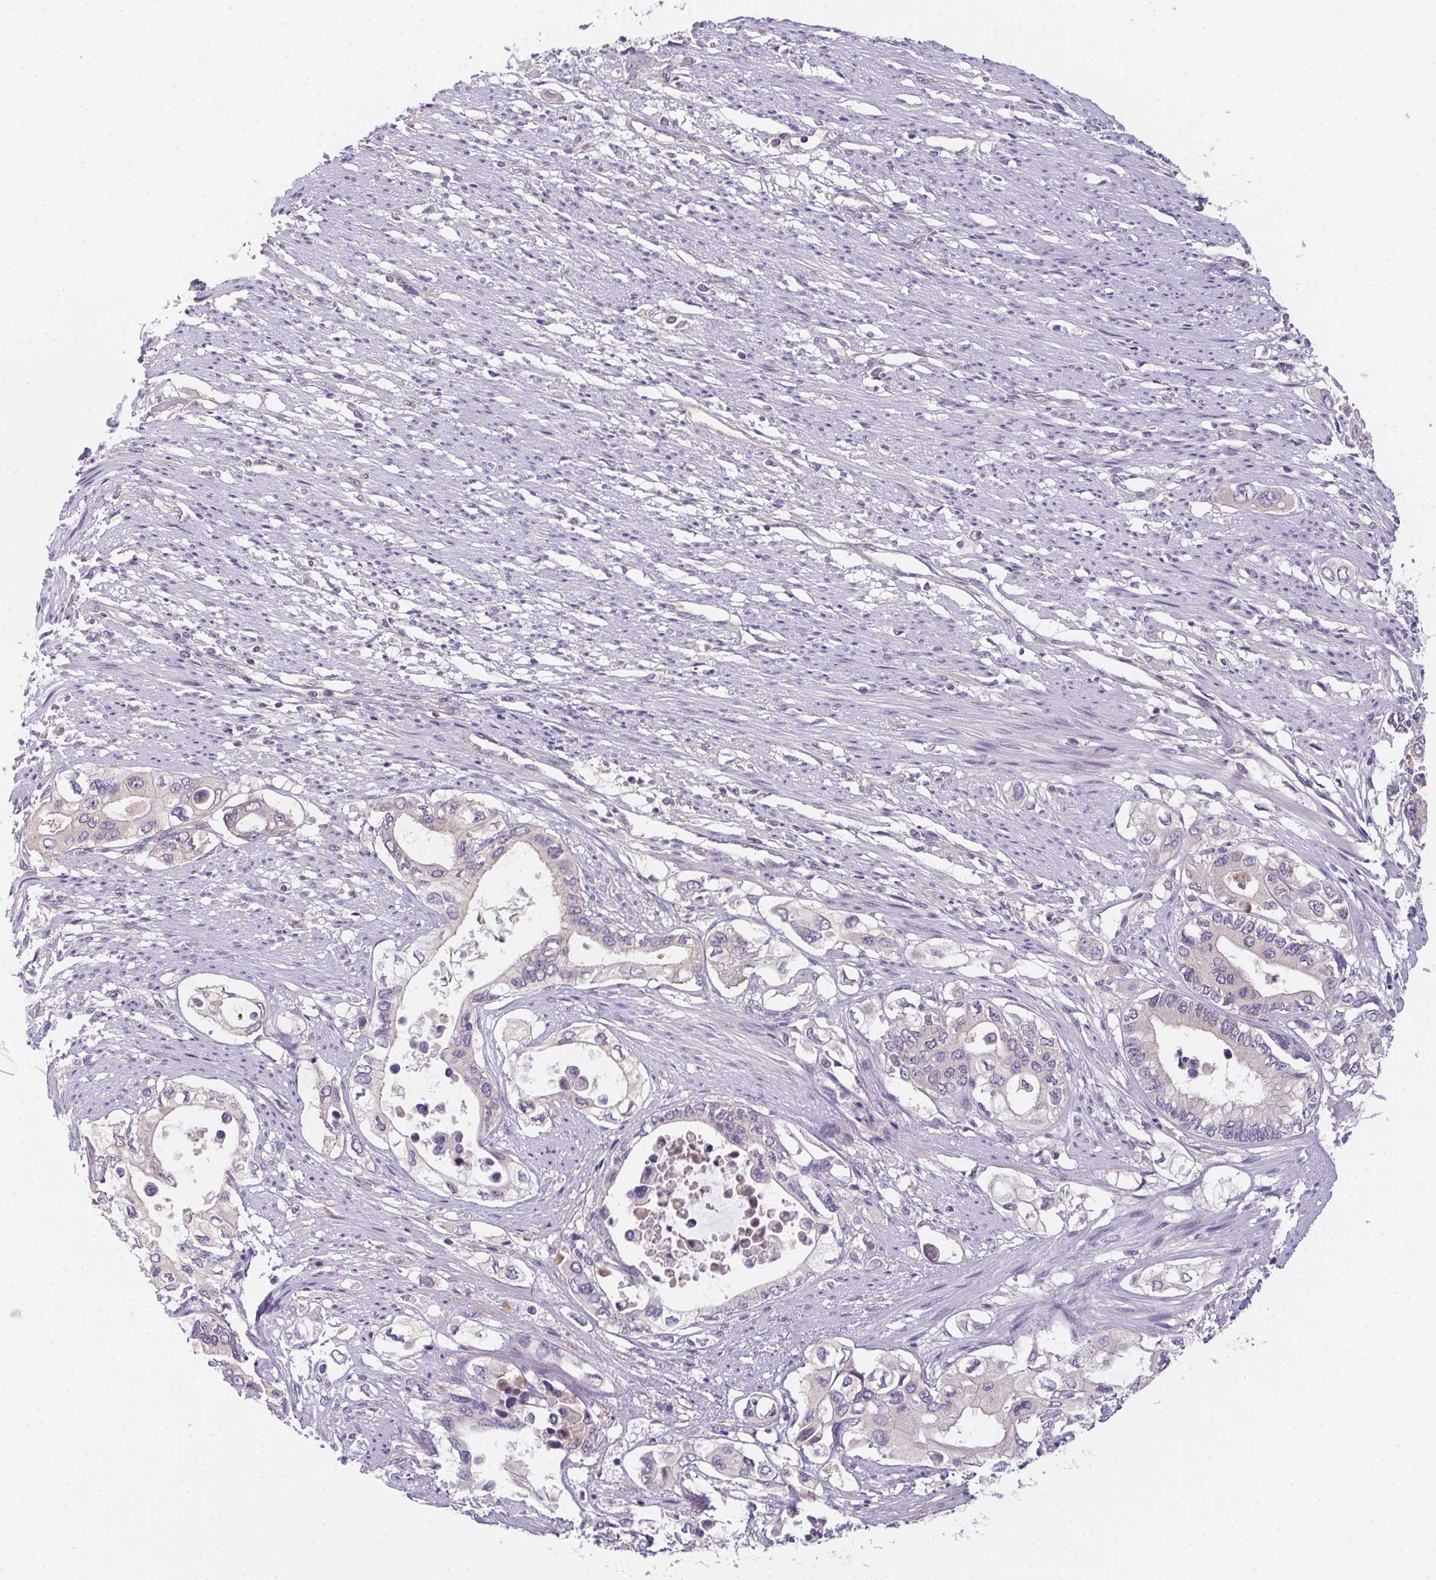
{"staining": {"intensity": "negative", "quantity": "none", "location": "none"}, "tissue": "pancreatic cancer", "cell_type": "Tumor cells", "image_type": "cancer", "snomed": [{"axis": "morphology", "description": "Adenocarcinoma, NOS"}, {"axis": "topography", "description": "Pancreas"}], "caption": "Pancreatic cancer stained for a protein using immunohistochemistry (IHC) demonstrates no expression tumor cells.", "gene": "PRKAA1", "patient": {"sex": "female", "age": 63}}